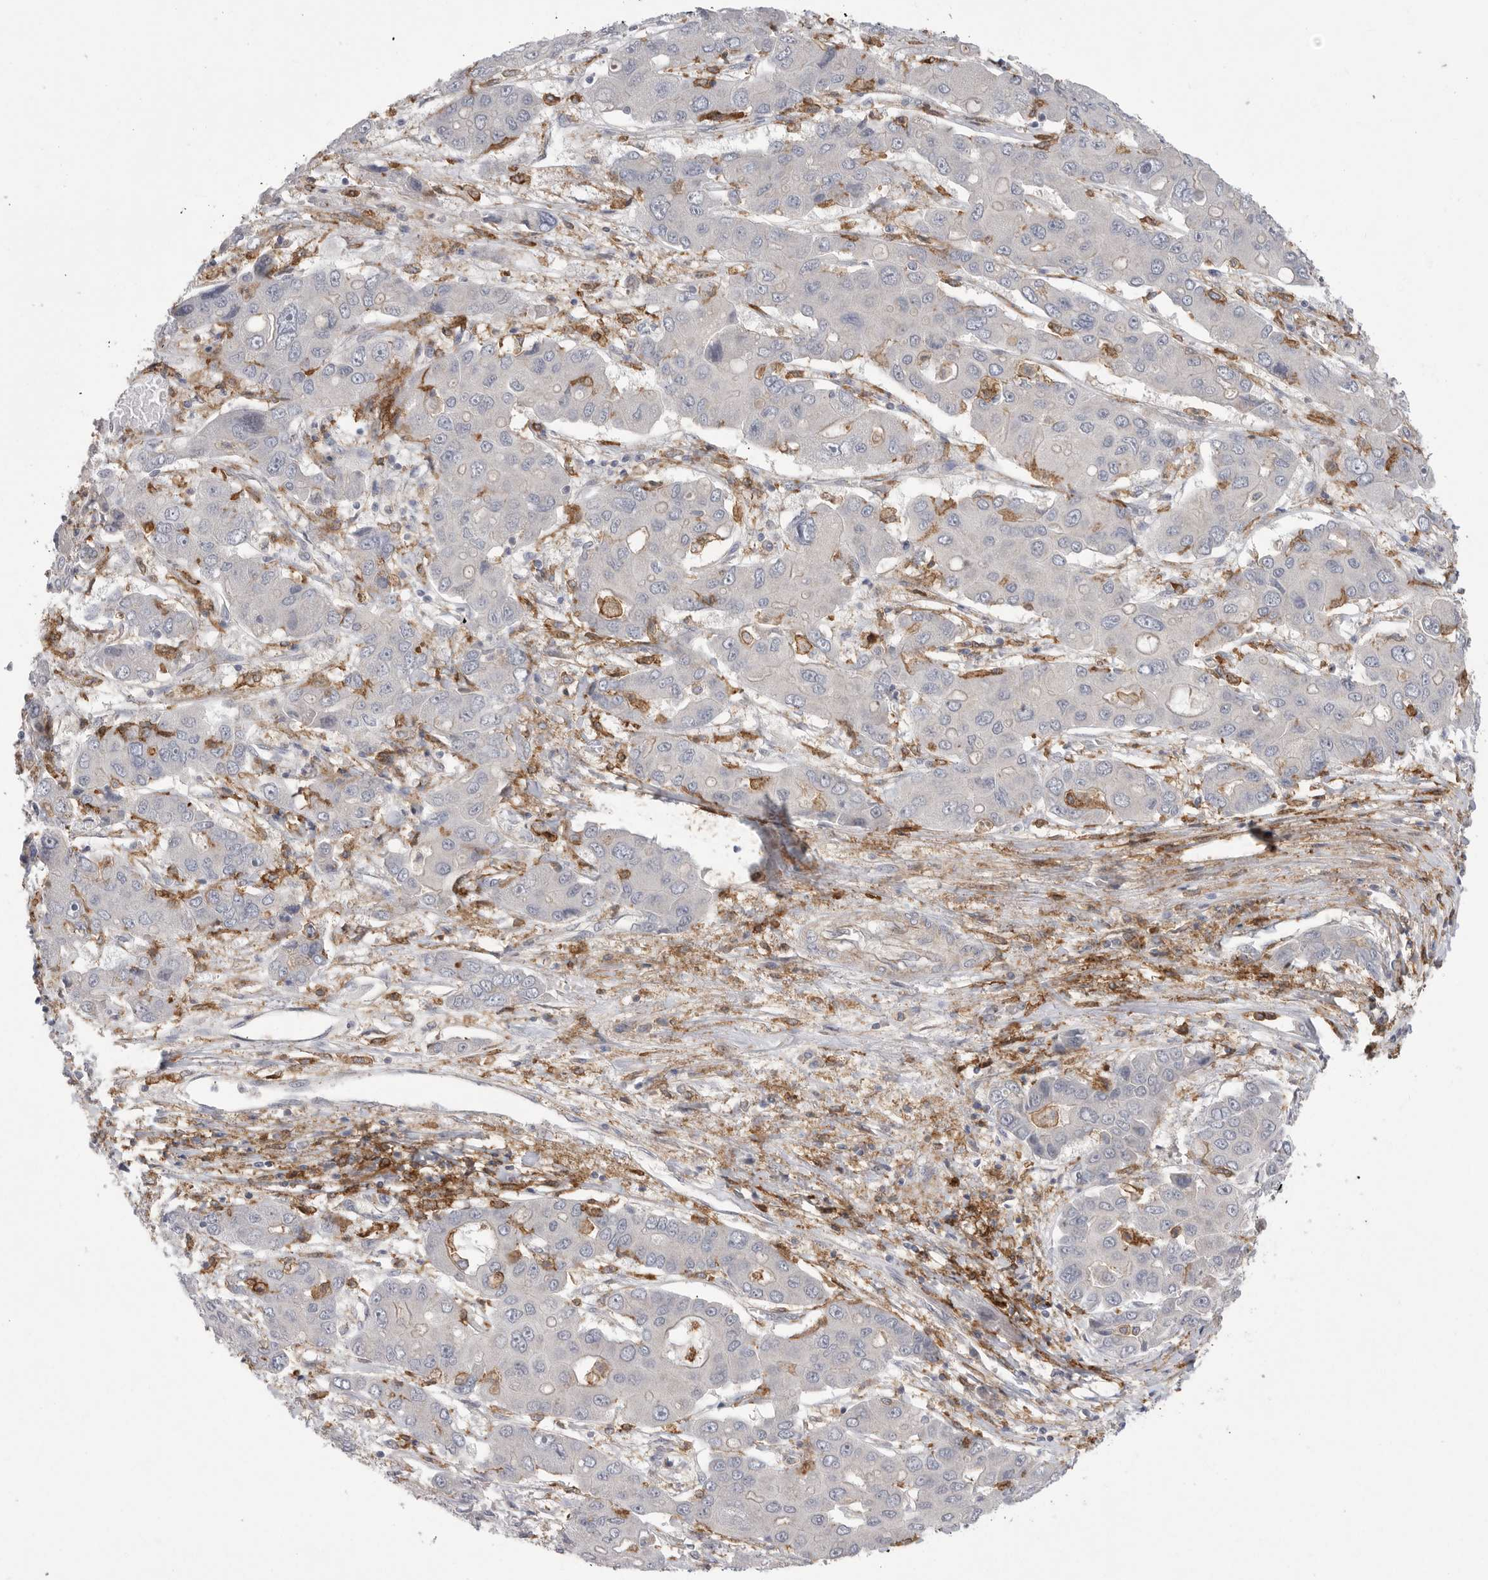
{"staining": {"intensity": "negative", "quantity": "none", "location": "none"}, "tissue": "liver cancer", "cell_type": "Tumor cells", "image_type": "cancer", "snomed": [{"axis": "morphology", "description": "Cholangiocarcinoma"}, {"axis": "topography", "description": "Liver"}], "caption": "DAB (3,3'-diaminobenzidine) immunohistochemical staining of liver cancer shows no significant expression in tumor cells.", "gene": "SIGLEC10", "patient": {"sex": "male", "age": 67}}